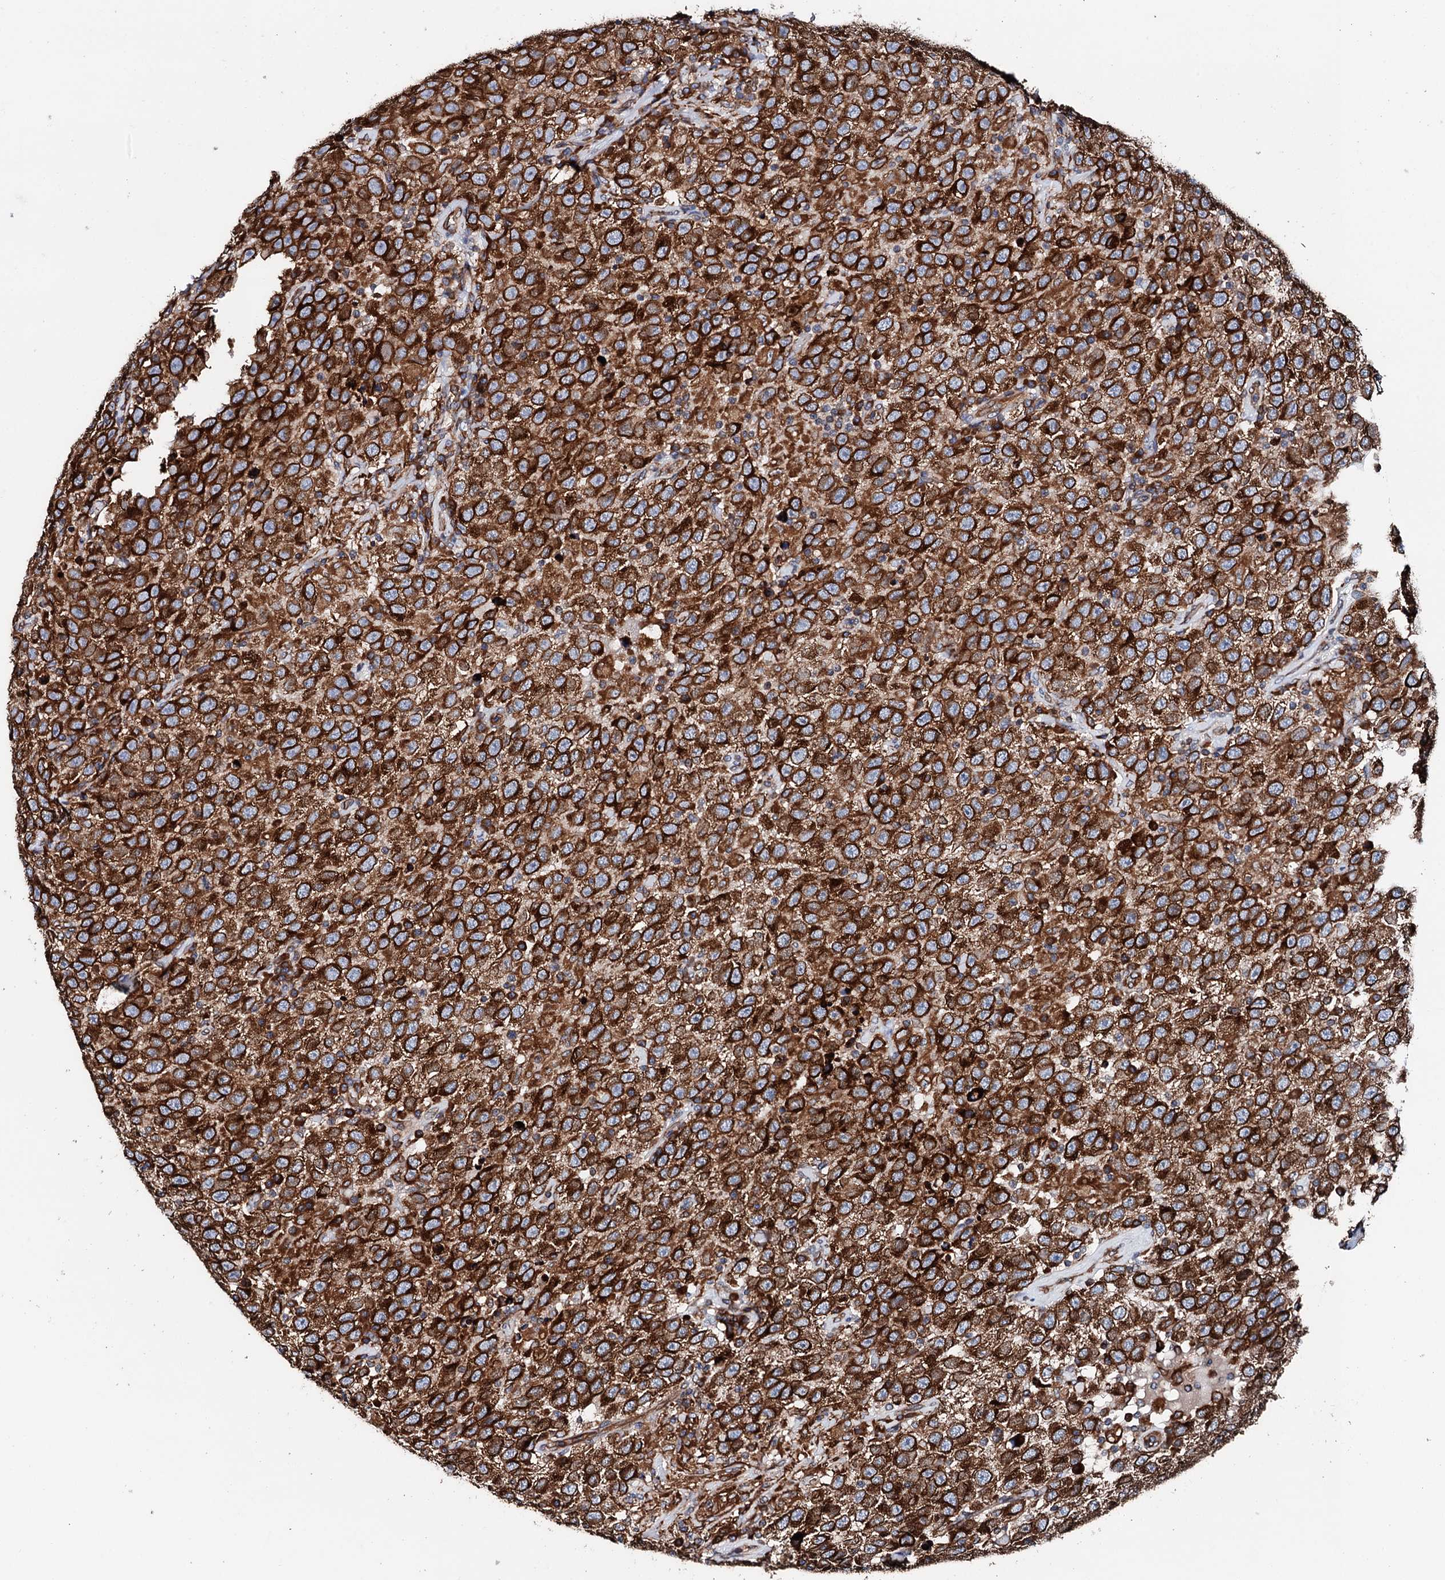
{"staining": {"intensity": "strong", "quantity": ">75%", "location": "cytoplasmic/membranous"}, "tissue": "testis cancer", "cell_type": "Tumor cells", "image_type": "cancer", "snomed": [{"axis": "morphology", "description": "Seminoma, NOS"}, {"axis": "topography", "description": "Testis"}], "caption": "Protein staining by immunohistochemistry (IHC) shows strong cytoplasmic/membranous expression in approximately >75% of tumor cells in seminoma (testis). (DAB IHC with brightfield microscopy, high magnification).", "gene": "ERP29", "patient": {"sex": "male", "age": 41}}